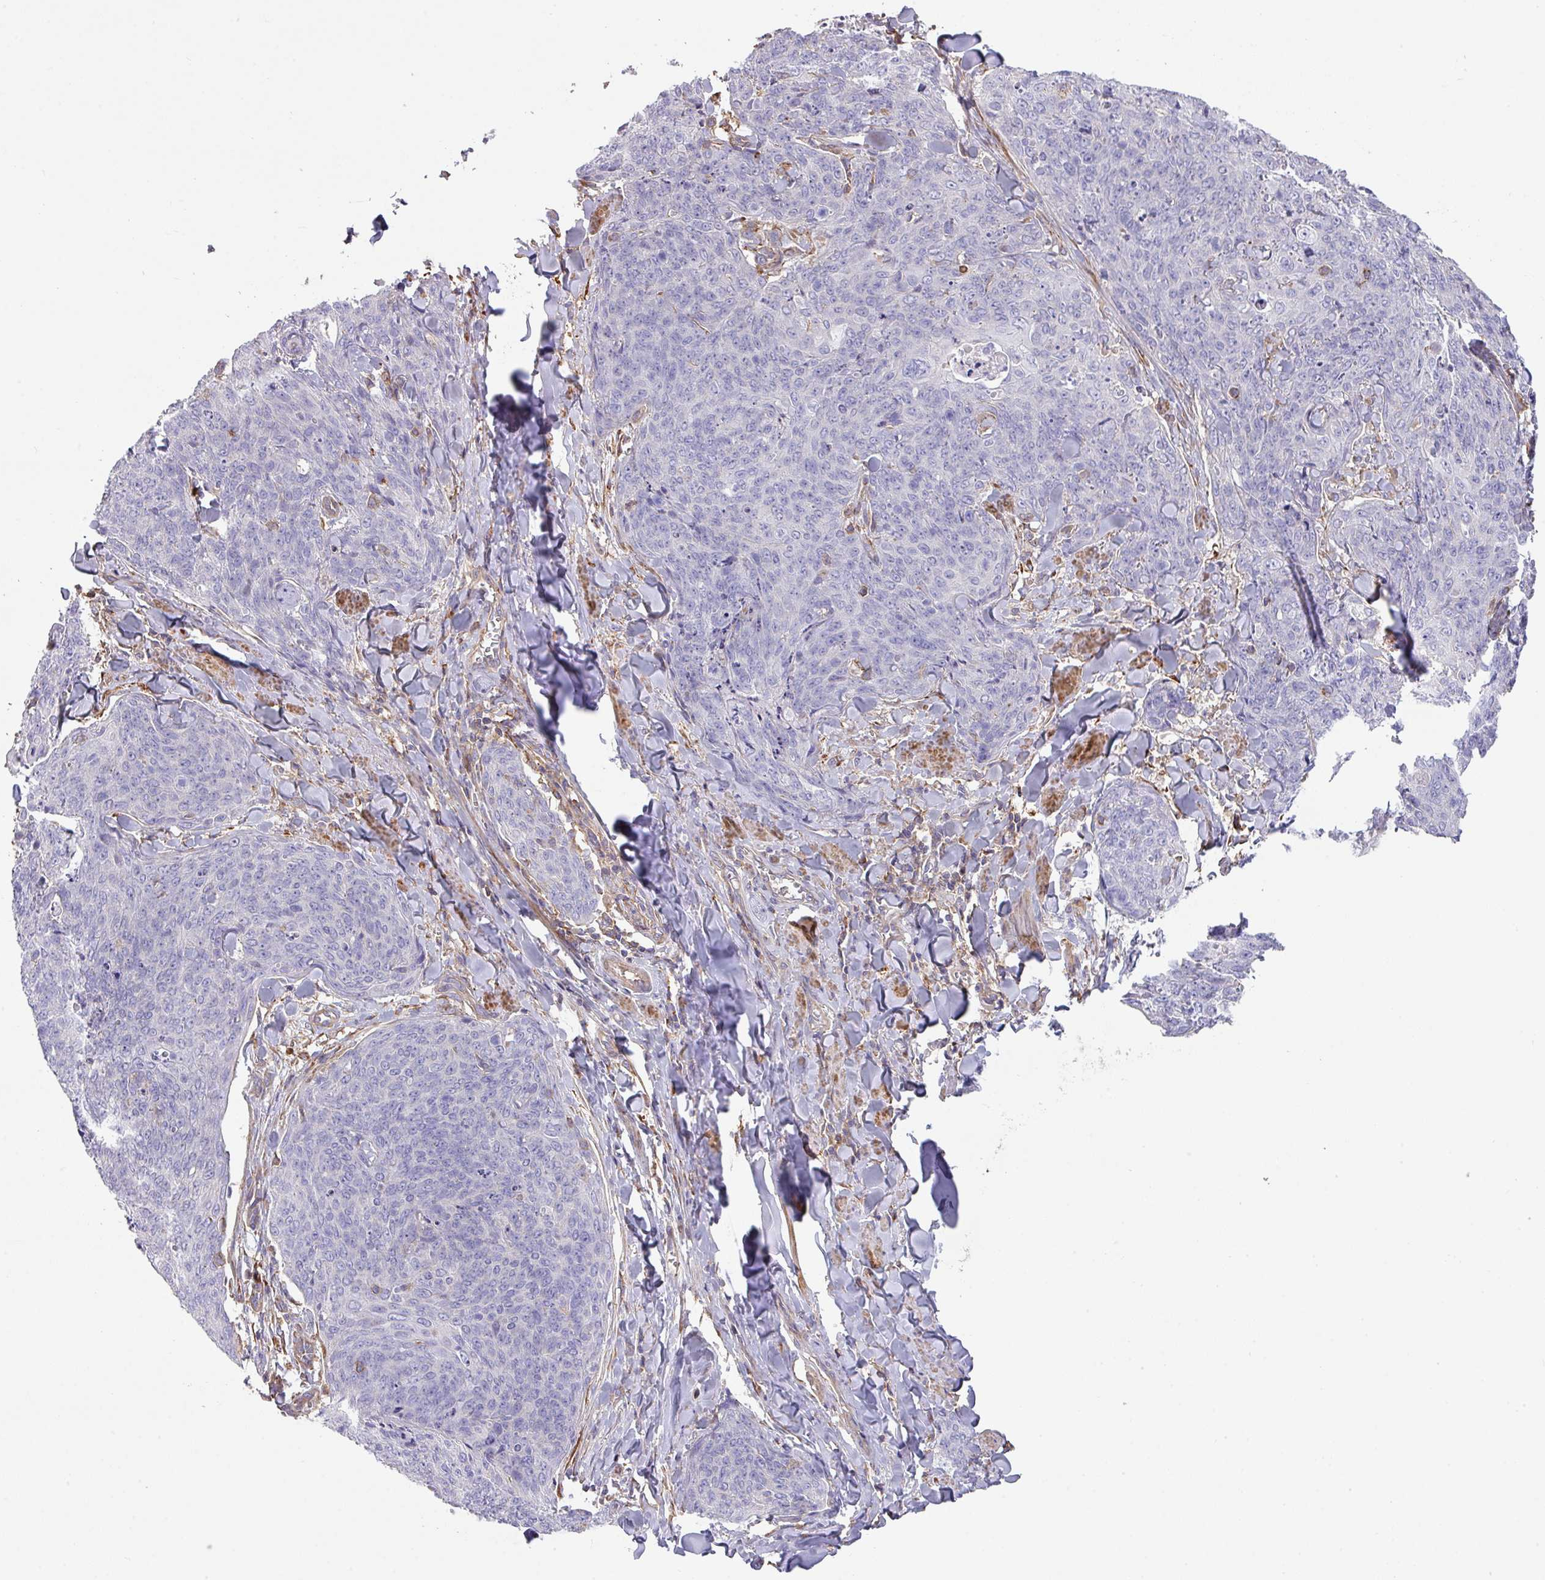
{"staining": {"intensity": "negative", "quantity": "none", "location": "none"}, "tissue": "skin cancer", "cell_type": "Tumor cells", "image_type": "cancer", "snomed": [{"axis": "morphology", "description": "Squamous cell carcinoma, NOS"}, {"axis": "topography", "description": "Skin"}, {"axis": "topography", "description": "Vulva"}], "caption": "This is a histopathology image of immunohistochemistry (IHC) staining of skin cancer (squamous cell carcinoma), which shows no expression in tumor cells.", "gene": "LRRC41", "patient": {"sex": "female", "age": 85}}